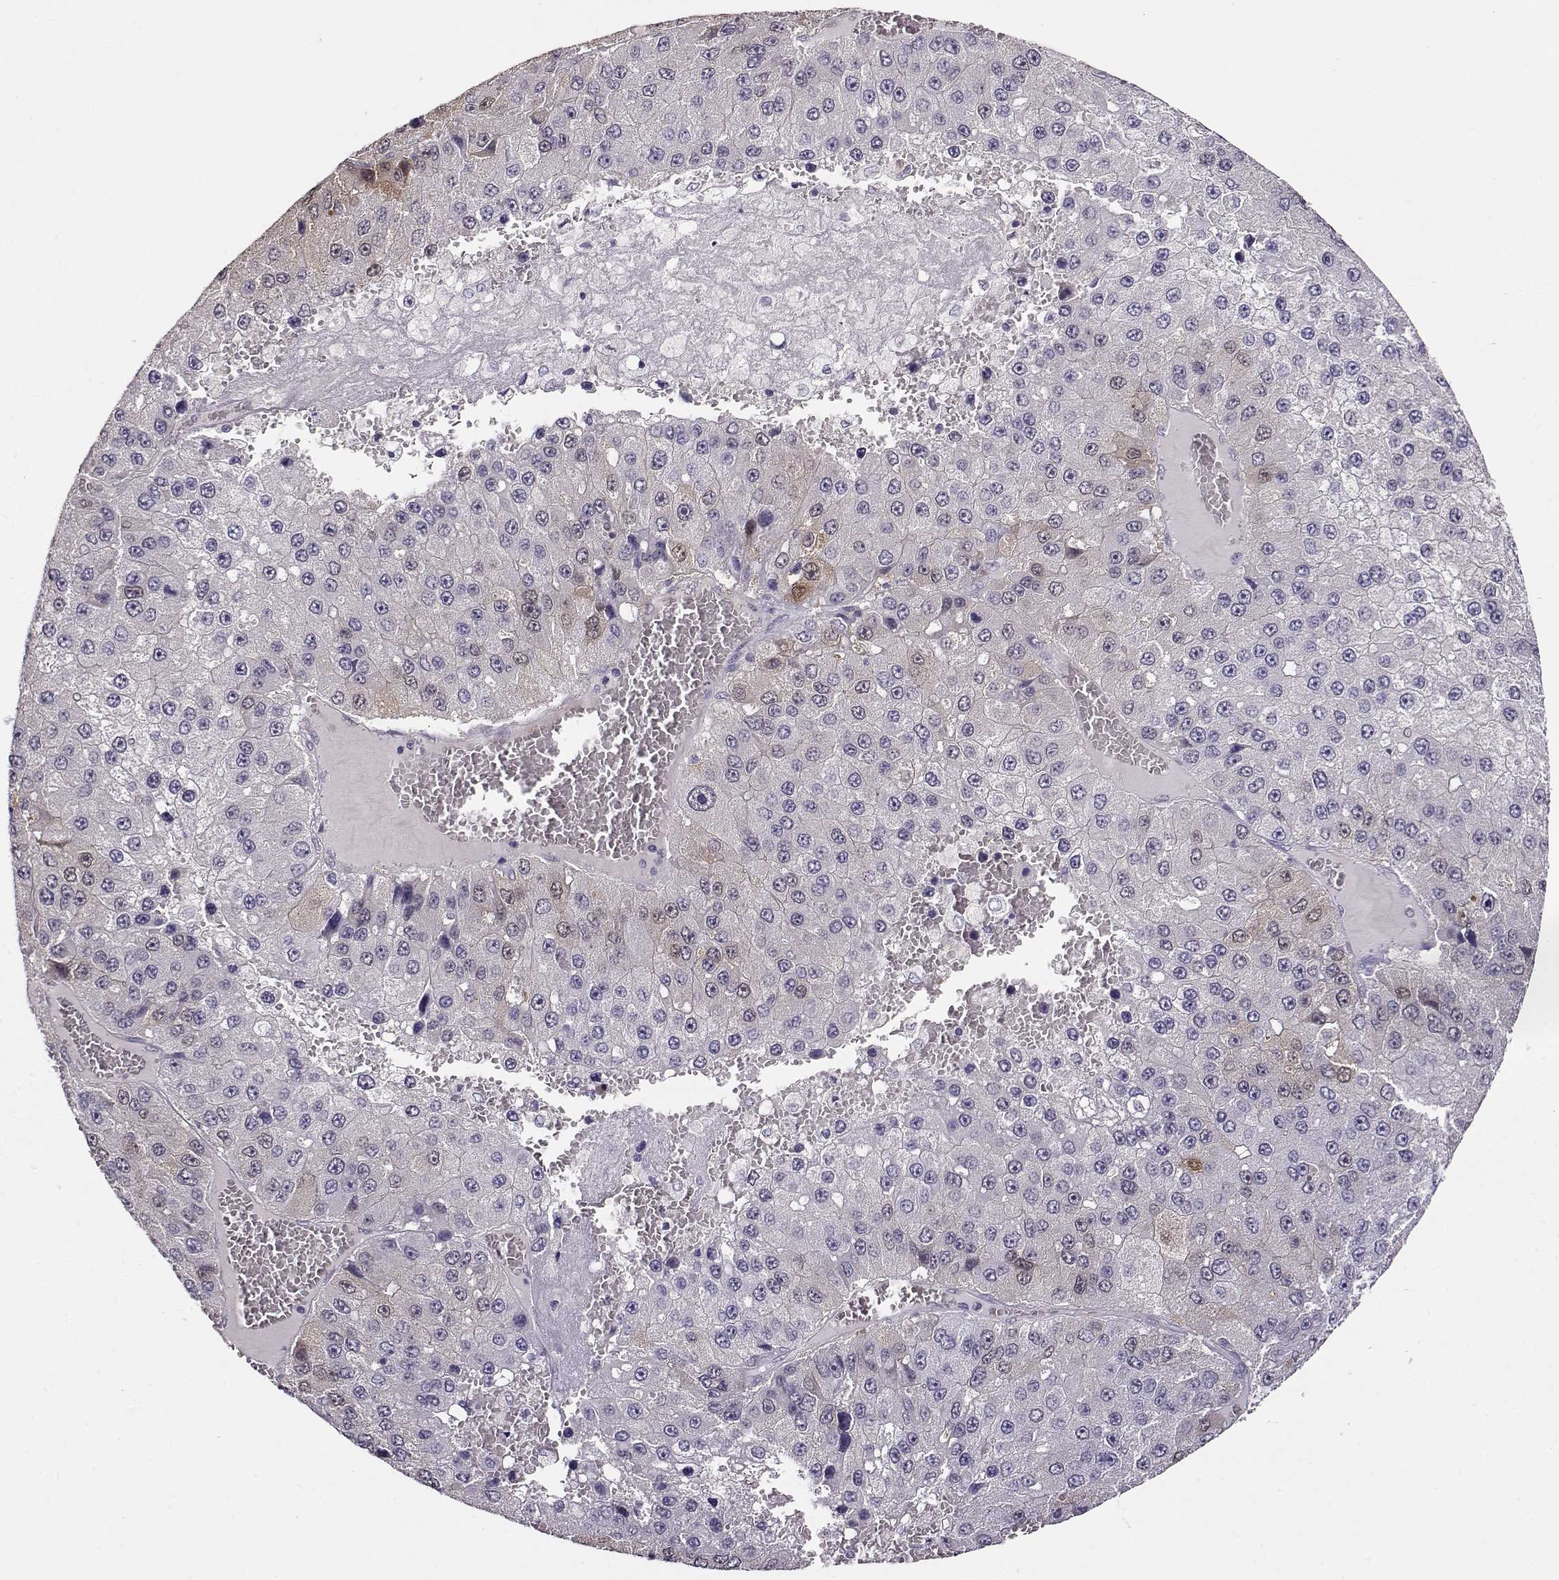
{"staining": {"intensity": "weak", "quantity": "<25%", "location": "cytoplasmic/membranous,nuclear"}, "tissue": "liver cancer", "cell_type": "Tumor cells", "image_type": "cancer", "snomed": [{"axis": "morphology", "description": "Carcinoma, Hepatocellular, NOS"}, {"axis": "topography", "description": "Liver"}], "caption": "Tumor cells show no significant protein staining in hepatocellular carcinoma (liver).", "gene": "CCR8", "patient": {"sex": "female", "age": 73}}